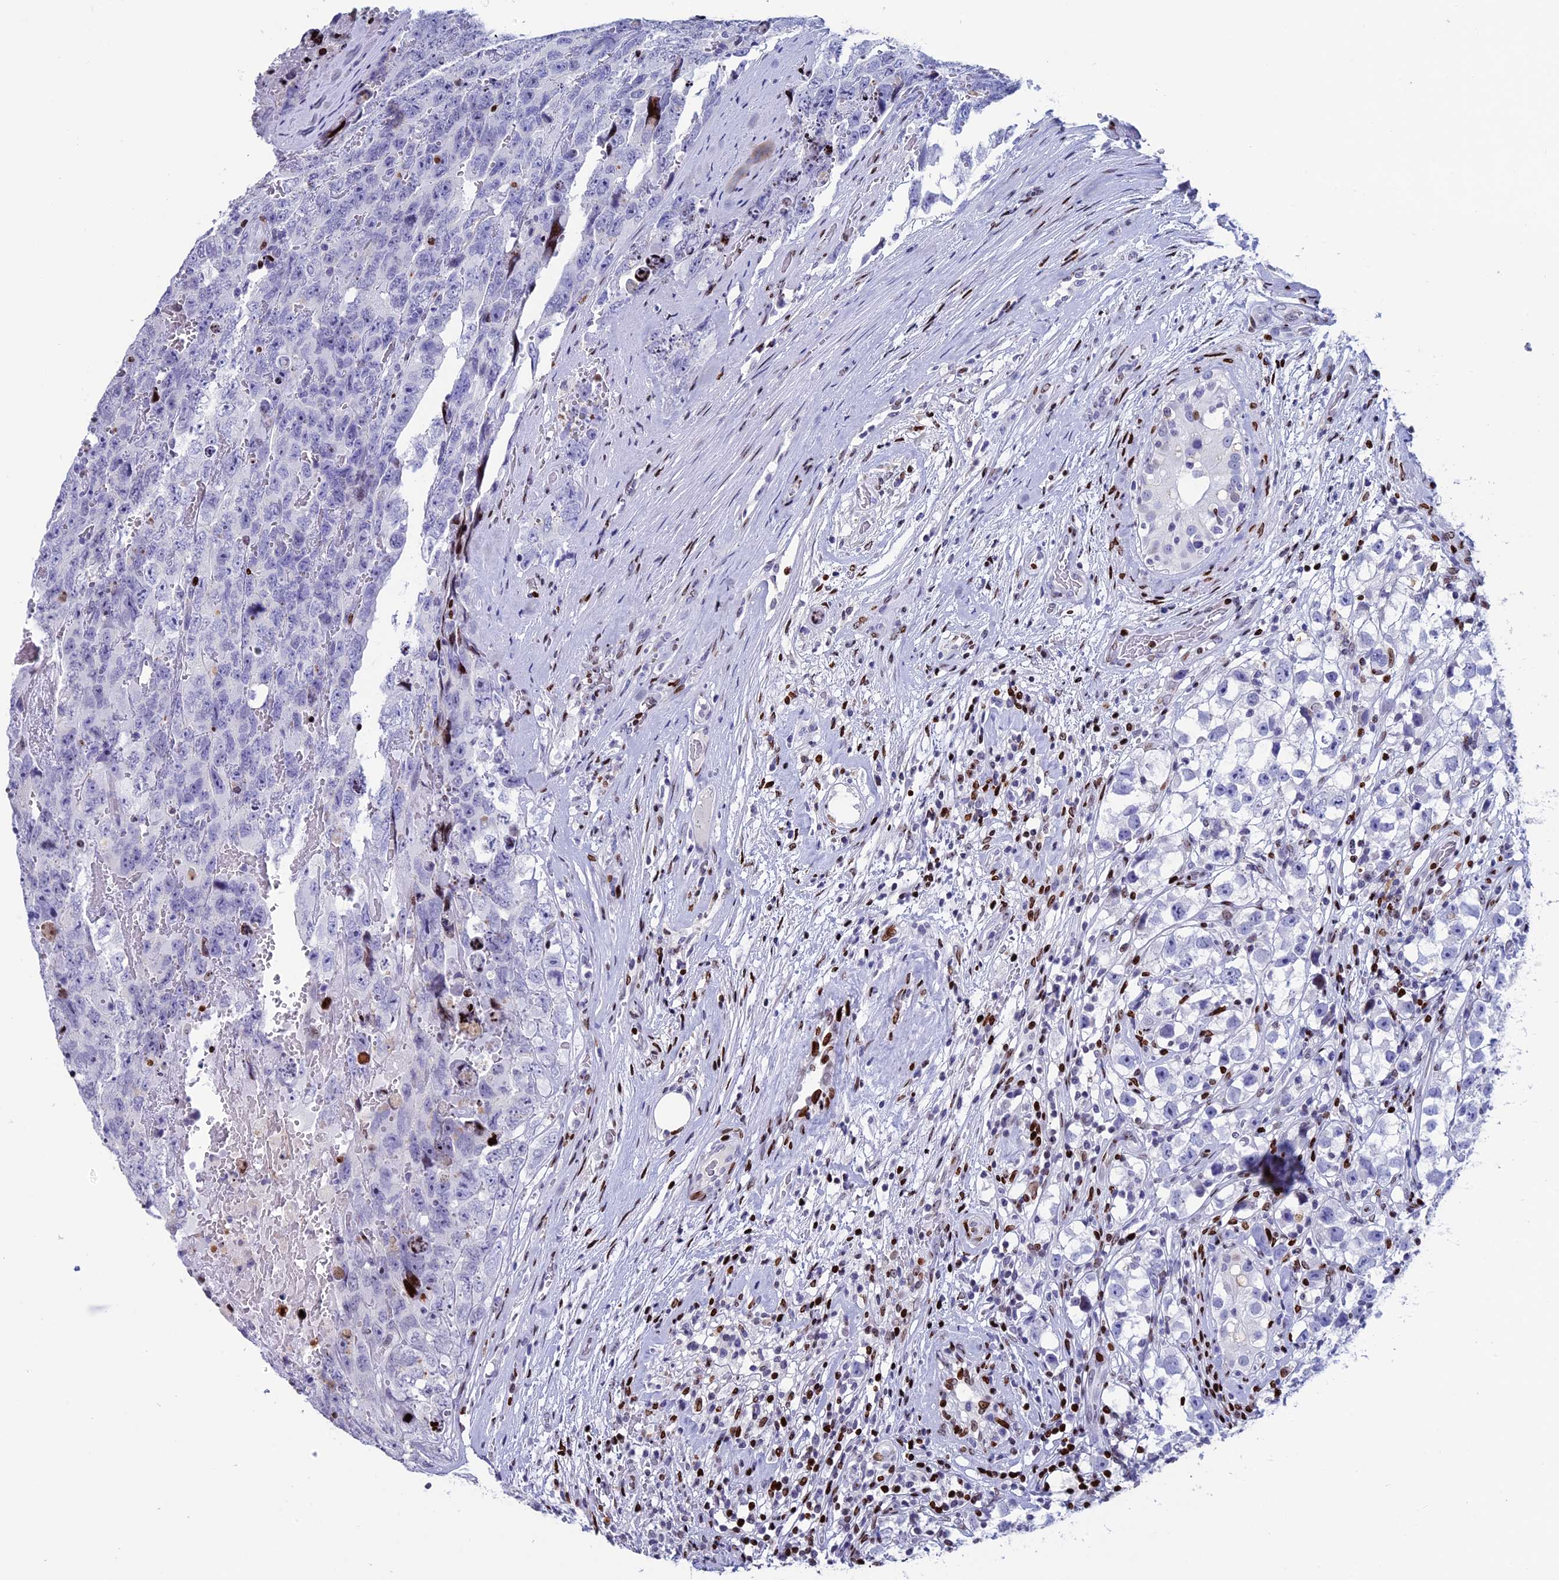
{"staining": {"intensity": "negative", "quantity": "none", "location": "none"}, "tissue": "testis cancer", "cell_type": "Tumor cells", "image_type": "cancer", "snomed": [{"axis": "morphology", "description": "Carcinoma, Embryonal, NOS"}, {"axis": "topography", "description": "Testis"}], "caption": "The immunohistochemistry (IHC) photomicrograph has no significant positivity in tumor cells of testis cancer (embryonal carcinoma) tissue.", "gene": "BTBD3", "patient": {"sex": "male", "age": 45}}